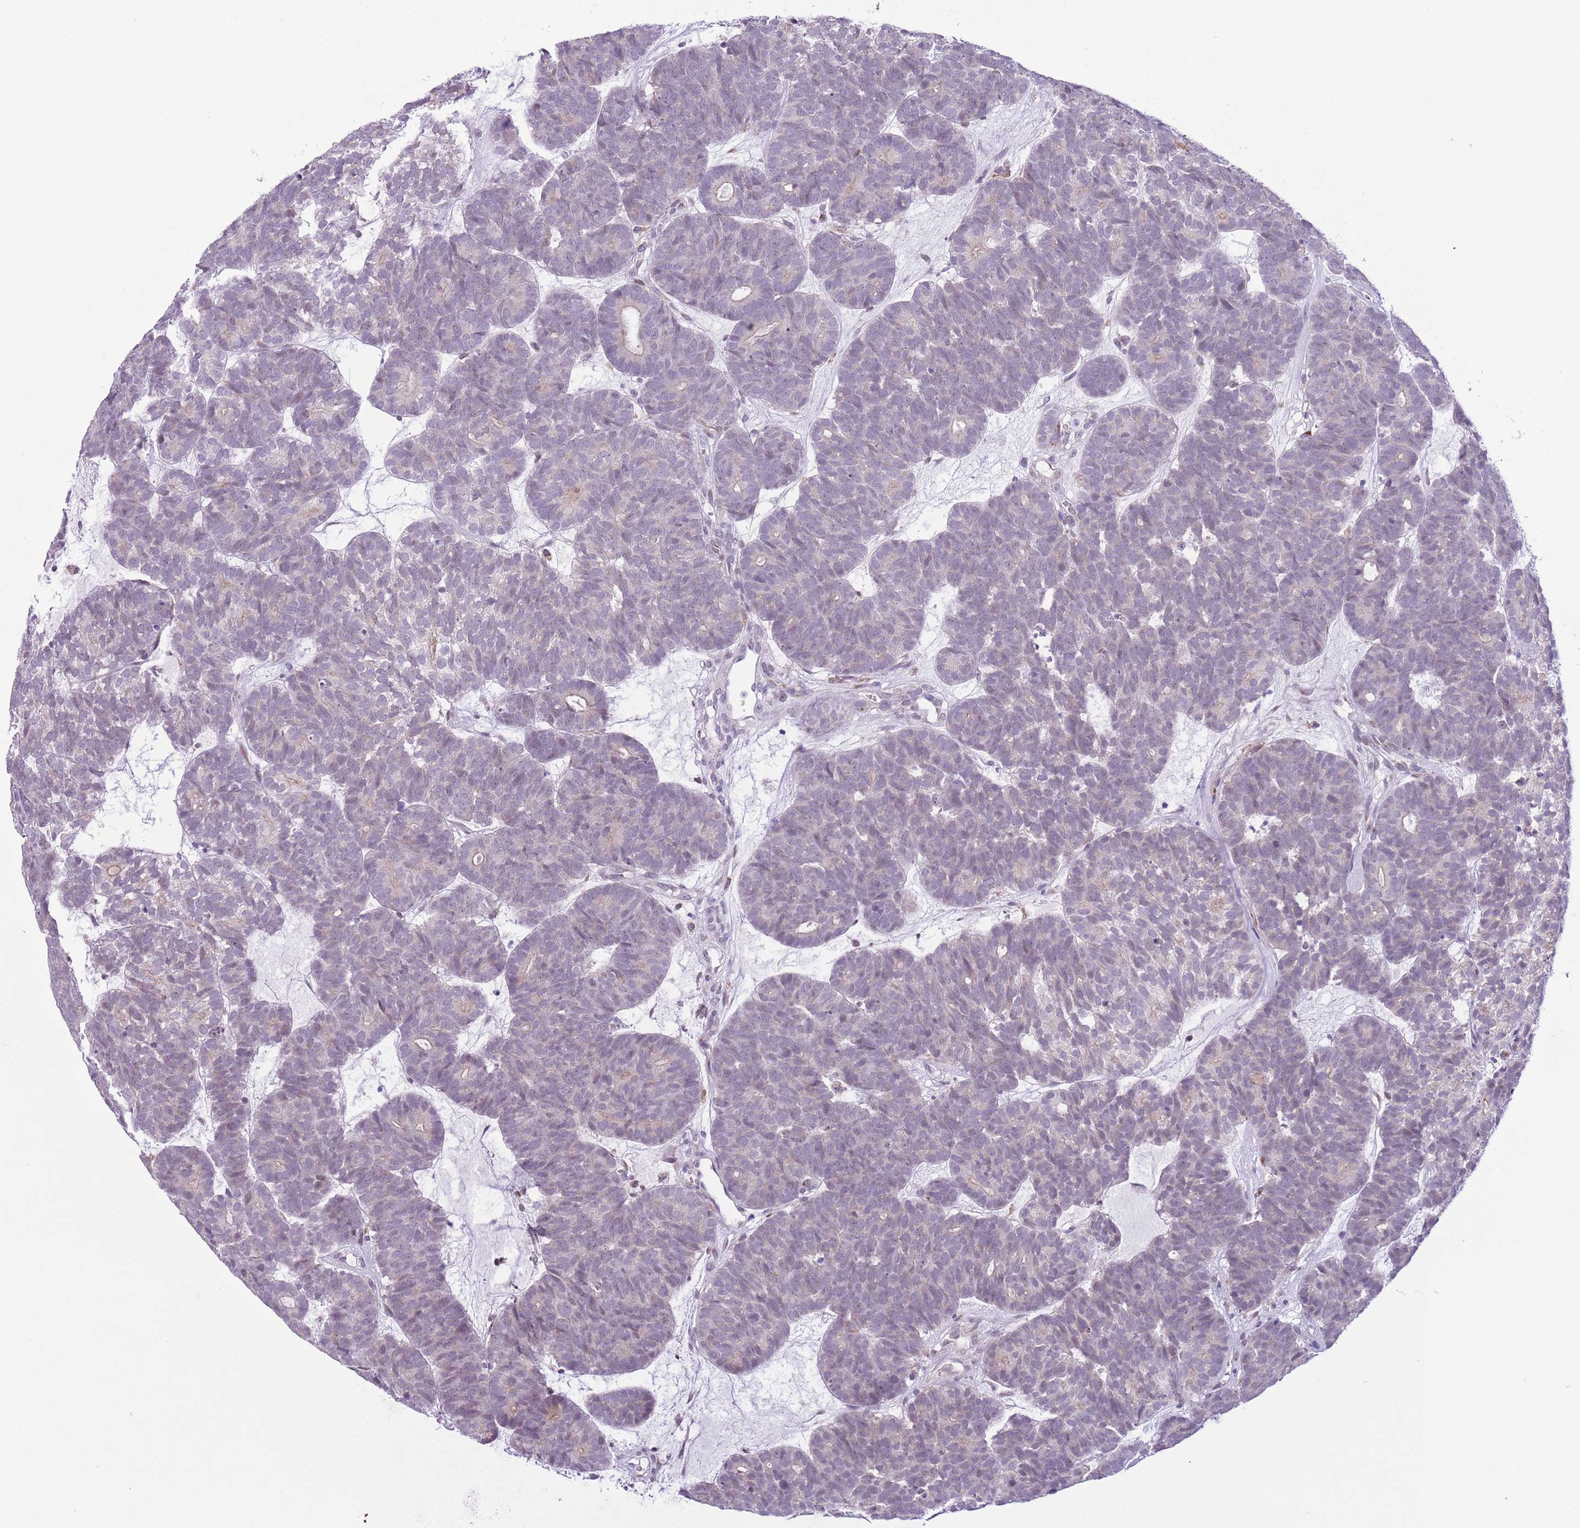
{"staining": {"intensity": "negative", "quantity": "none", "location": "none"}, "tissue": "head and neck cancer", "cell_type": "Tumor cells", "image_type": "cancer", "snomed": [{"axis": "morphology", "description": "Adenocarcinoma, NOS"}, {"axis": "topography", "description": "Head-Neck"}], "caption": "Adenocarcinoma (head and neck) stained for a protein using IHC displays no expression tumor cells.", "gene": "ZNF576", "patient": {"sex": "female", "age": 81}}